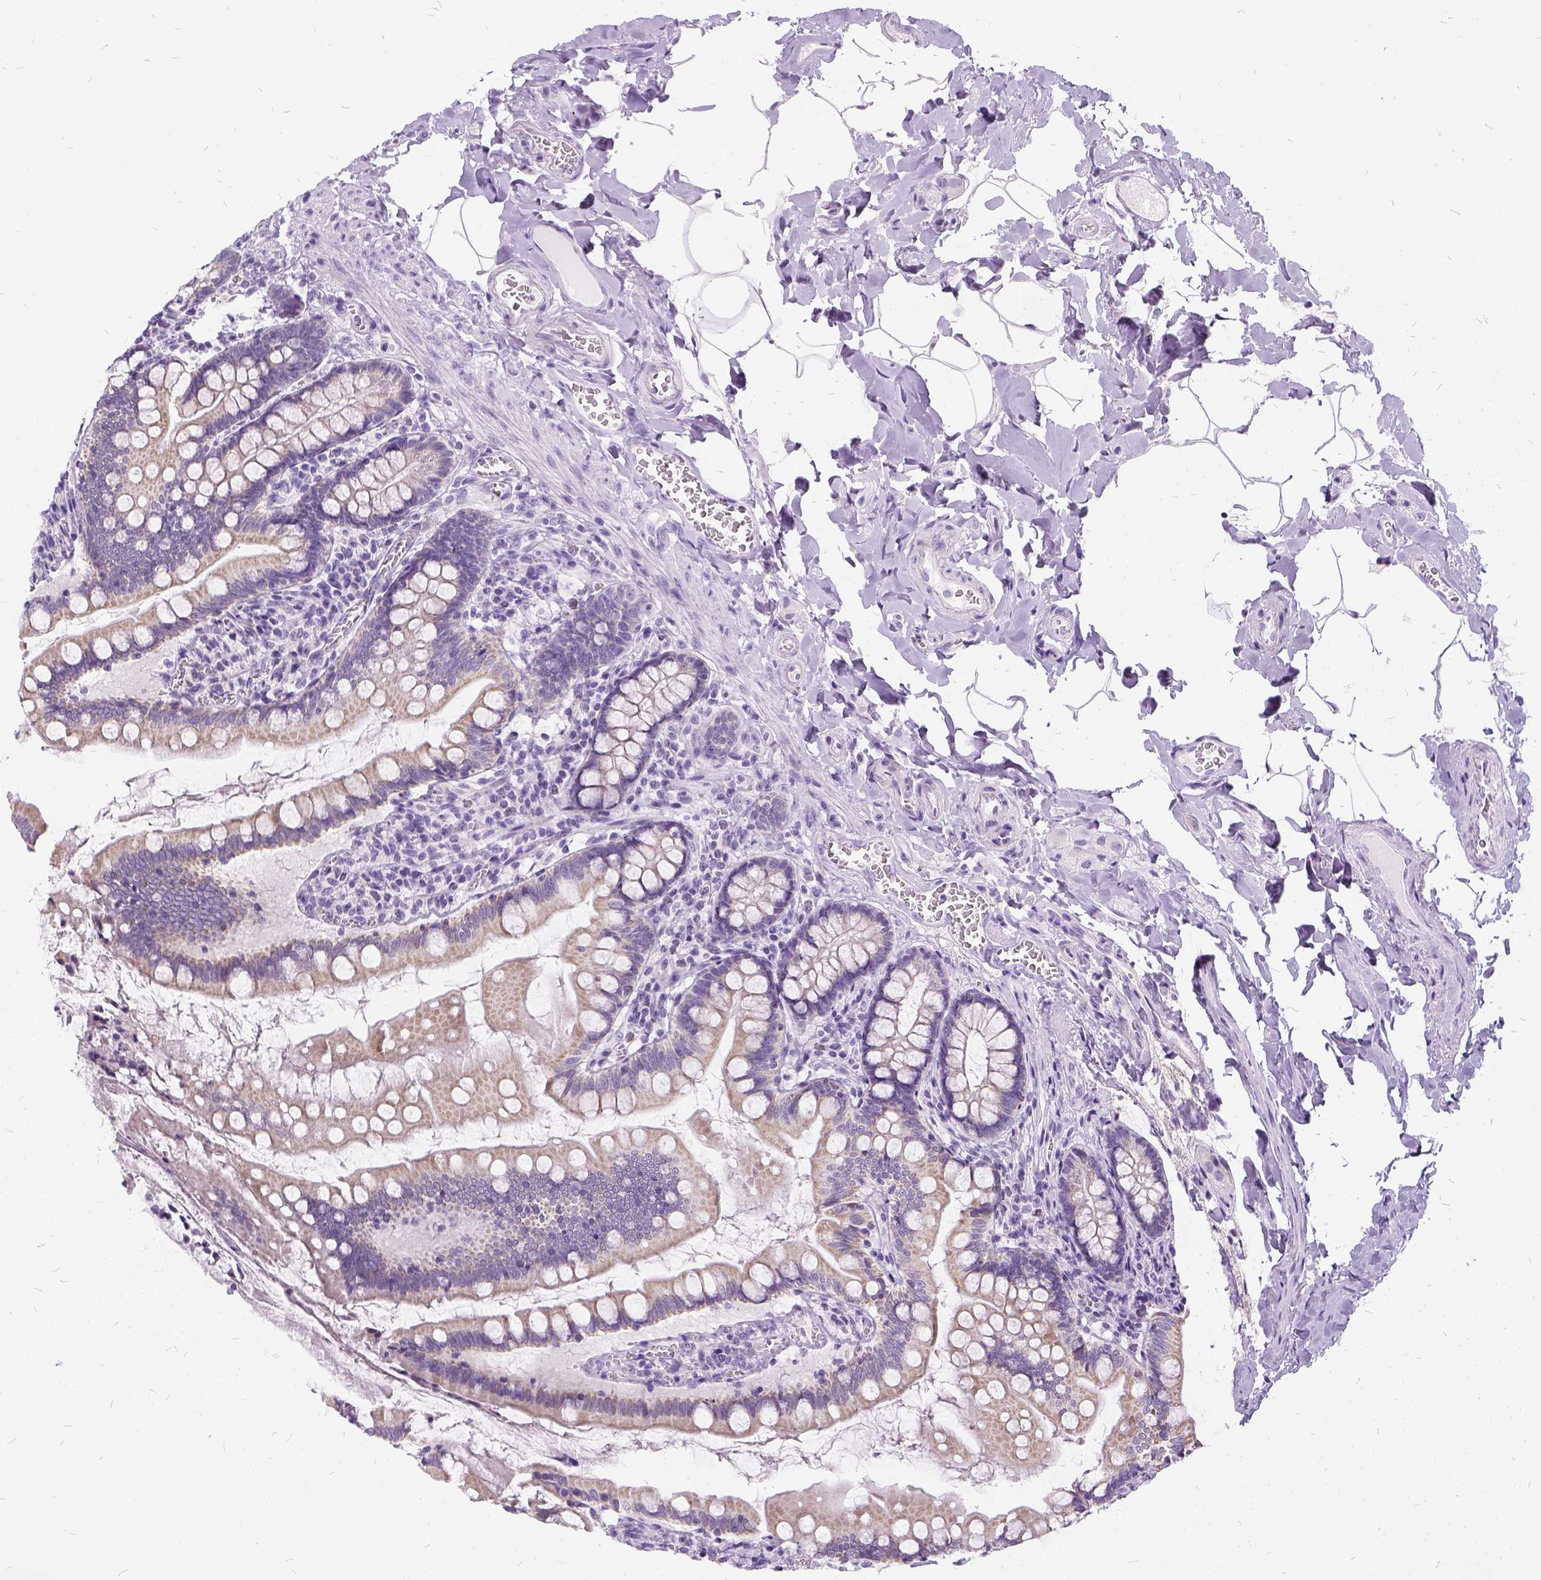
{"staining": {"intensity": "weak", "quantity": ">75%", "location": "cytoplasmic/membranous"}, "tissue": "small intestine", "cell_type": "Glandular cells", "image_type": "normal", "snomed": [{"axis": "morphology", "description": "Normal tissue, NOS"}, {"axis": "topography", "description": "Small intestine"}], "caption": "Weak cytoplasmic/membranous staining for a protein is present in about >75% of glandular cells of benign small intestine using immunohistochemistry (IHC).", "gene": "FDX1", "patient": {"sex": "female", "age": 56}}